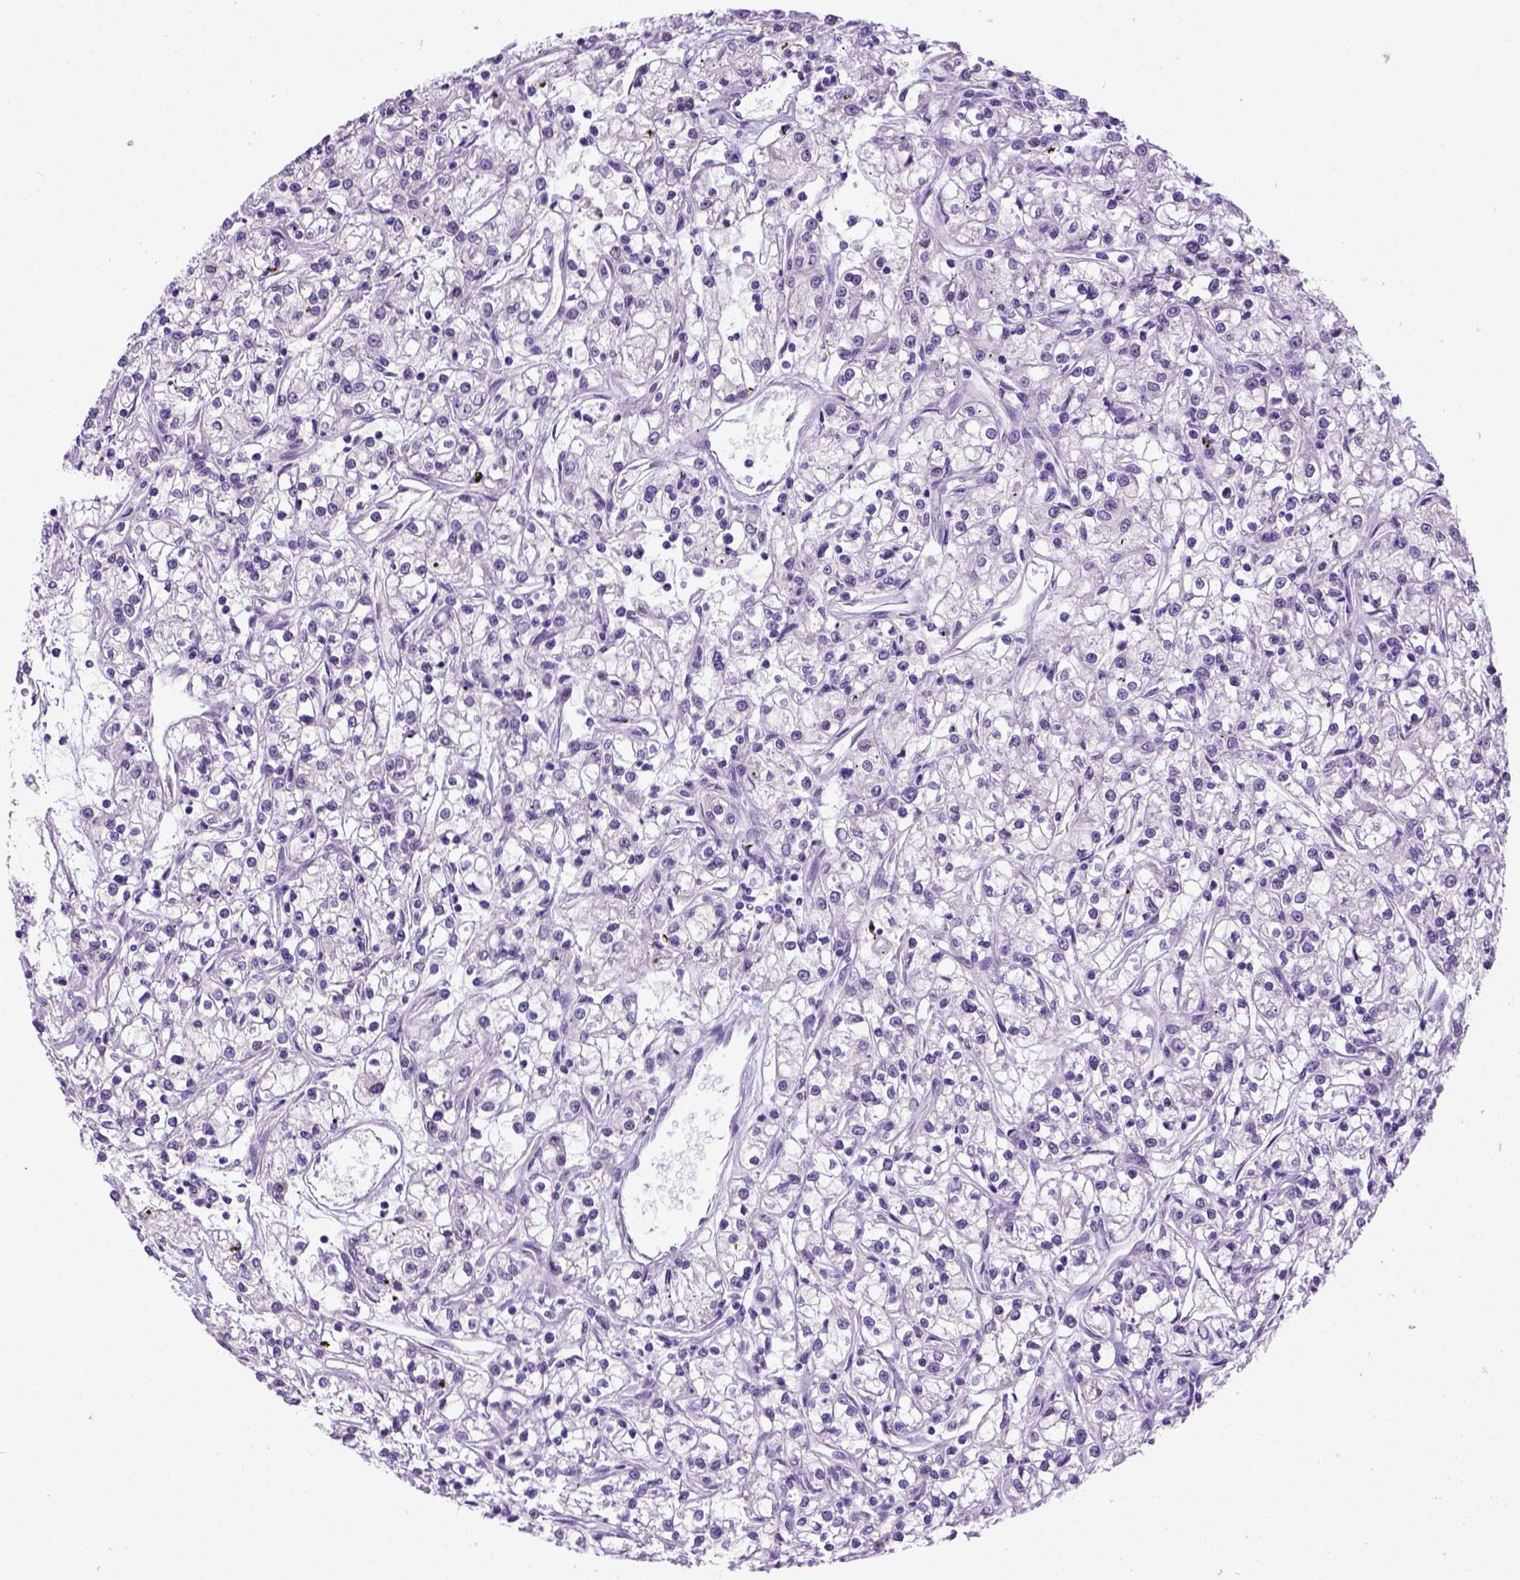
{"staining": {"intensity": "negative", "quantity": "none", "location": "none"}, "tissue": "renal cancer", "cell_type": "Tumor cells", "image_type": "cancer", "snomed": [{"axis": "morphology", "description": "Adenocarcinoma, NOS"}, {"axis": "topography", "description": "Kidney"}], "caption": "DAB immunohistochemical staining of human renal cancer exhibits no significant staining in tumor cells.", "gene": "NEK5", "patient": {"sex": "female", "age": 59}}